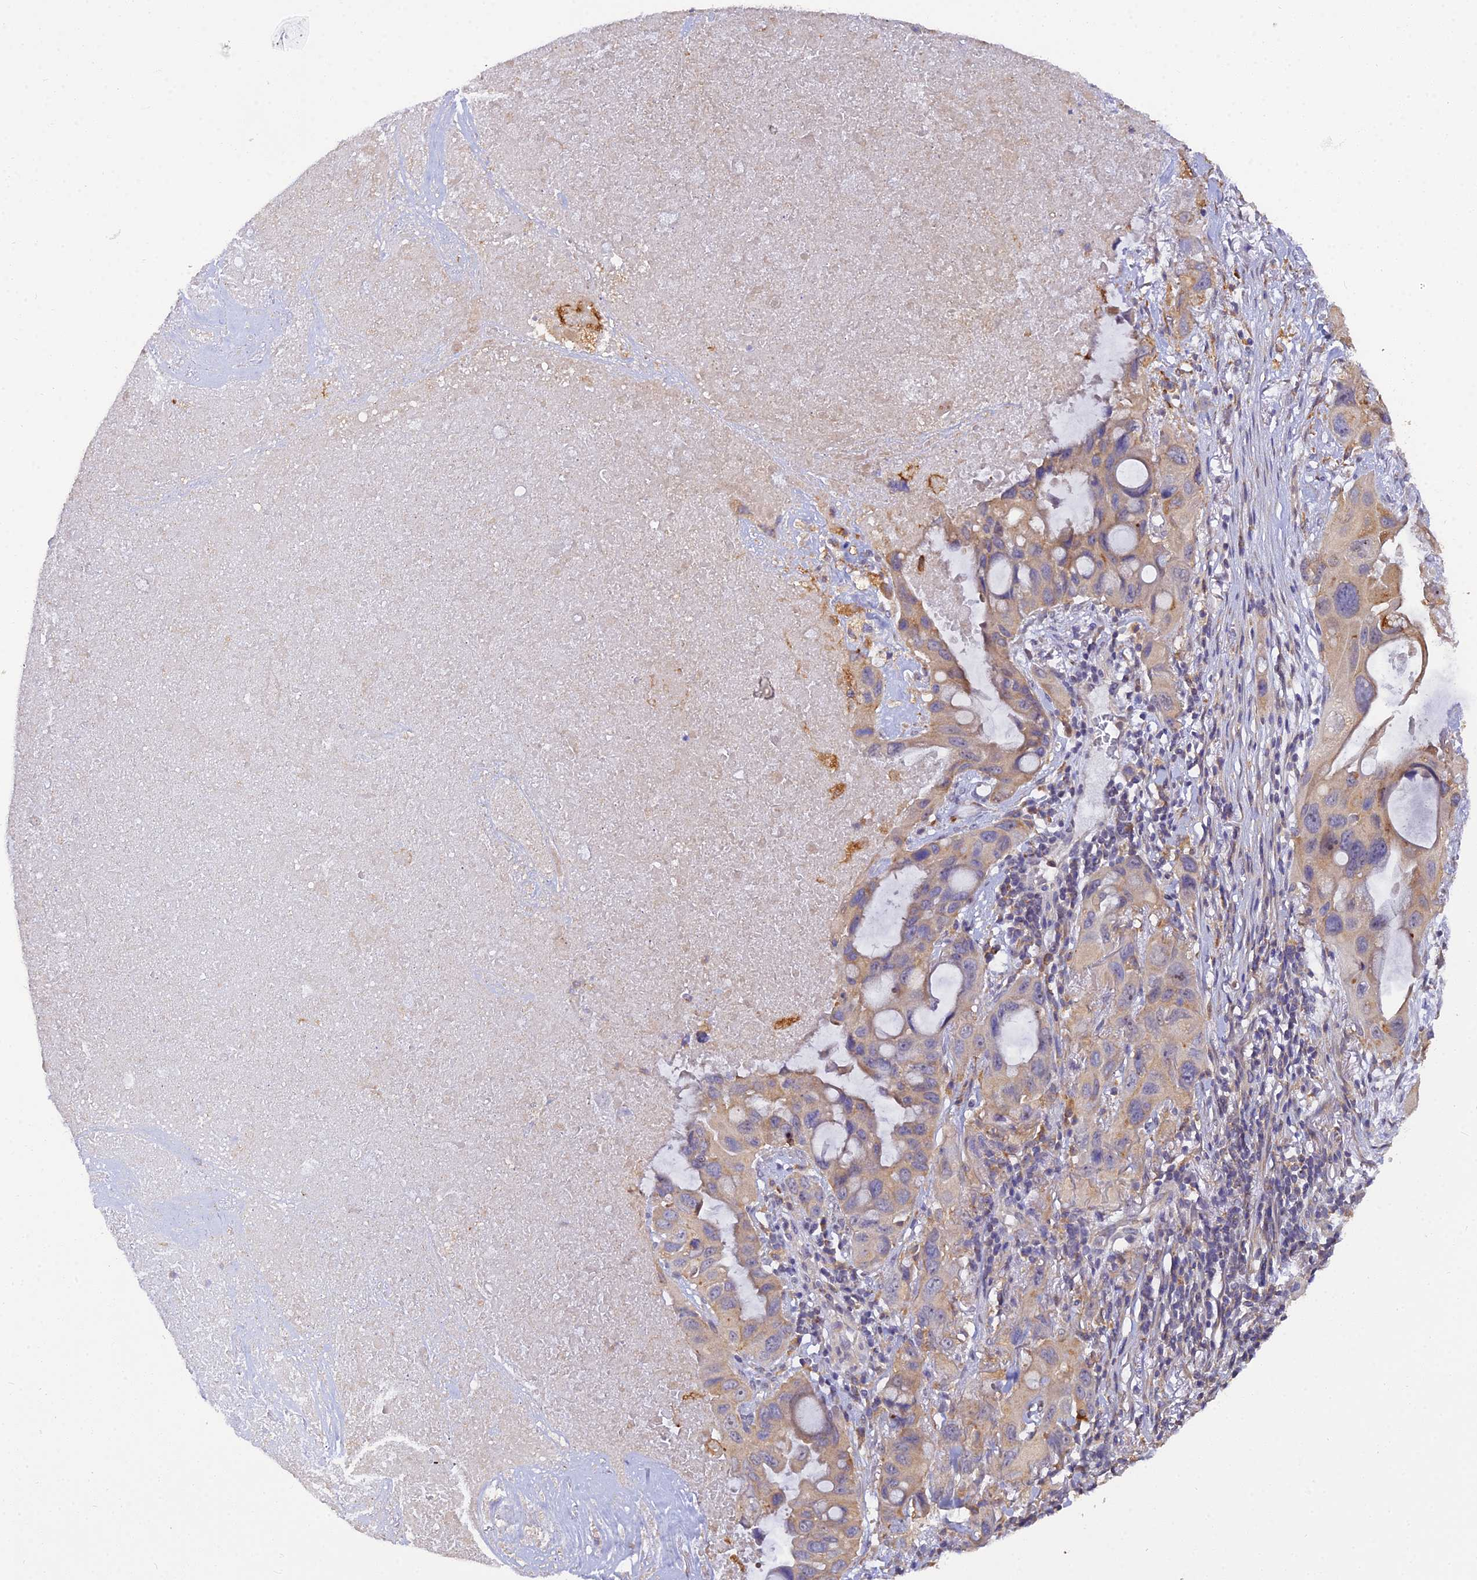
{"staining": {"intensity": "weak", "quantity": ">75%", "location": "cytoplasmic/membranous"}, "tissue": "lung cancer", "cell_type": "Tumor cells", "image_type": "cancer", "snomed": [{"axis": "morphology", "description": "Squamous cell carcinoma, NOS"}, {"axis": "topography", "description": "Lung"}], "caption": "A brown stain highlights weak cytoplasmic/membranous expression of a protein in human lung cancer (squamous cell carcinoma) tumor cells.", "gene": "ARL8B", "patient": {"sex": "female", "age": 73}}